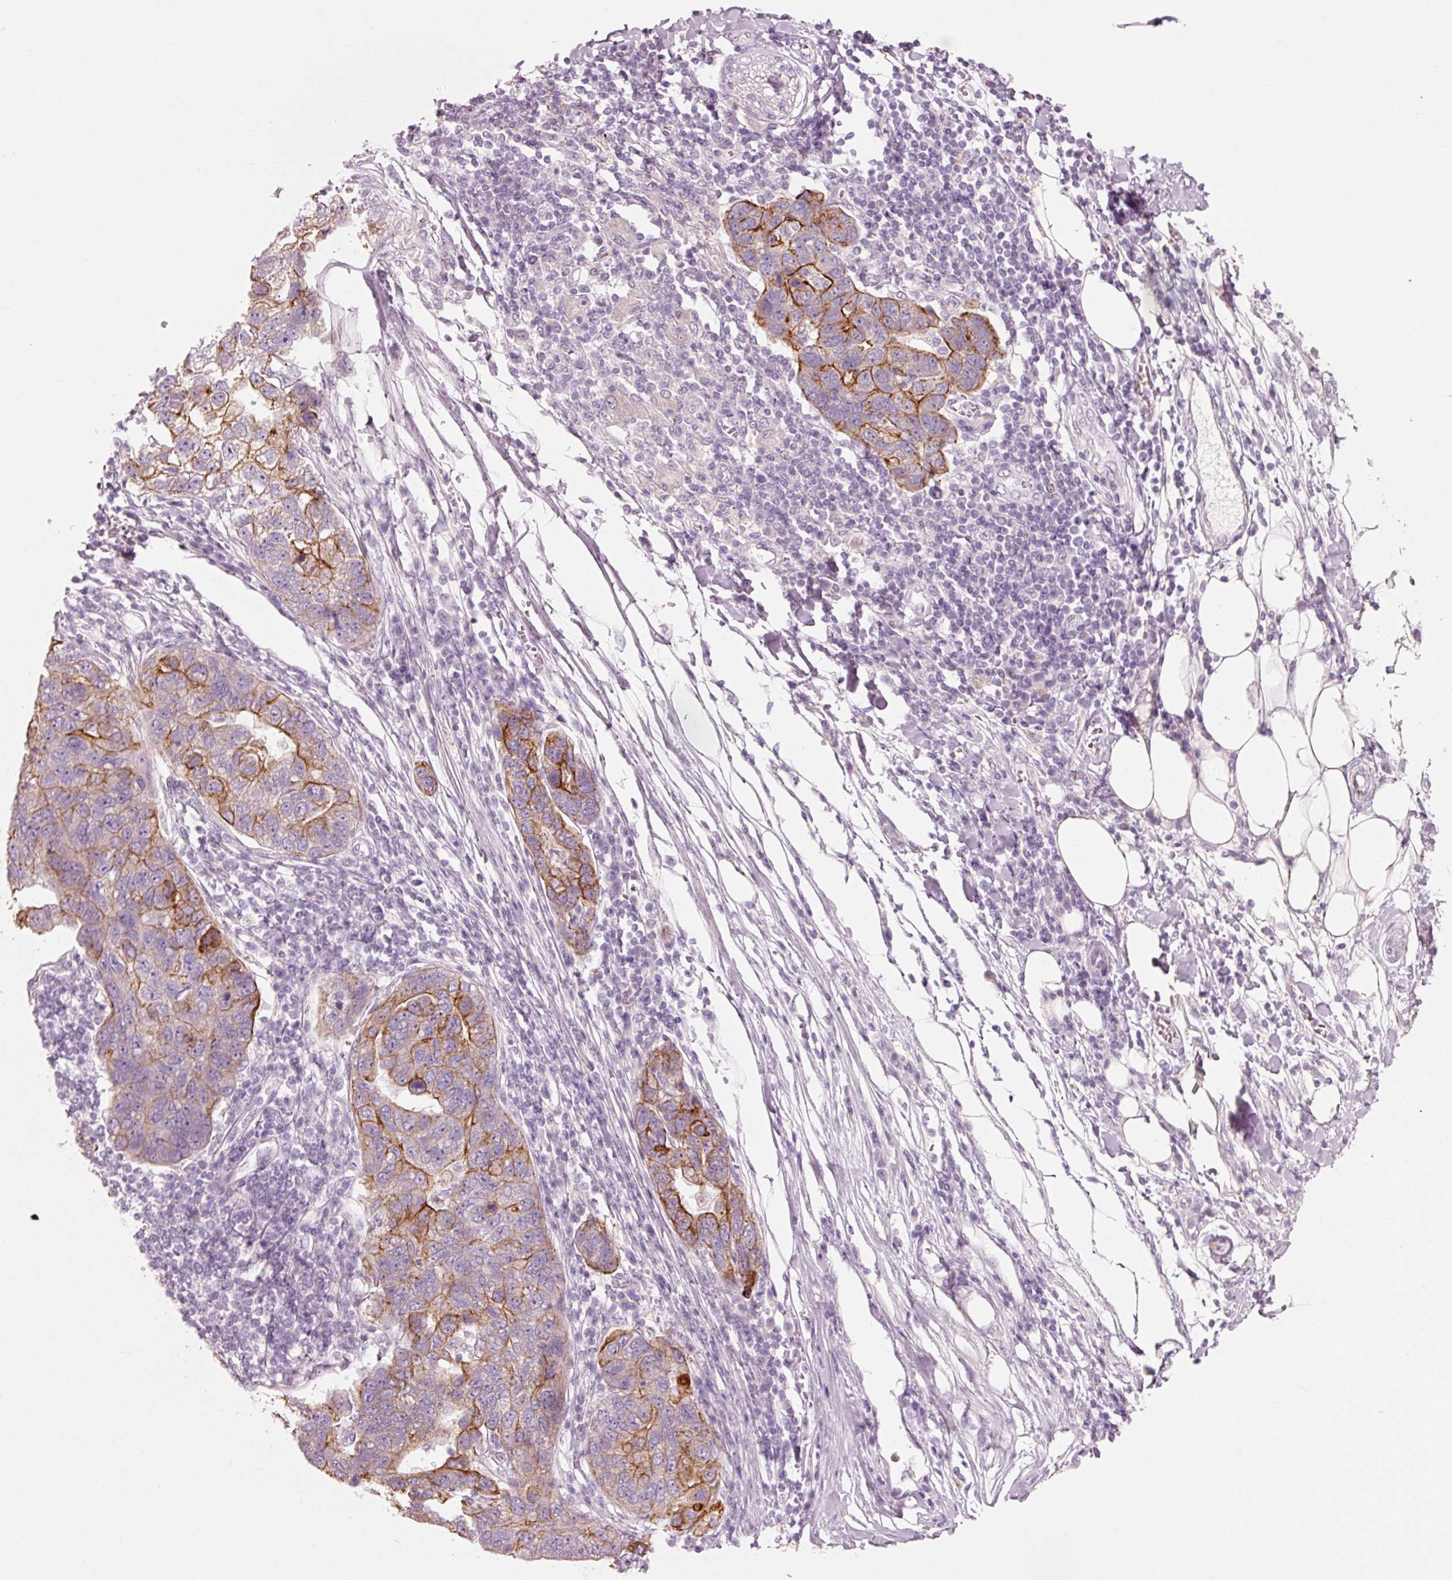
{"staining": {"intensity": "strong", "quantity": "25%-75%", "location": "cytoplasmic/membranous"}, "tissue": "pancreatic cancer", "cell_type": "Tumor cells", "image_type": "cancer", "snomed": [{"axis": "morphology", "description": "Adenocarcinoma, NOS"}, {"axis": "topography", "description": "Pancreas"}], "caption": "There is high levels of strong cytoplasmic/membranous positivity in tumor cells of adenocarcinoma (pancreatic), as demonstrated by immunohistochemical staining (brown color).", "gene": "TRIM73", "patient": {"sex": "female", "age": 61}}